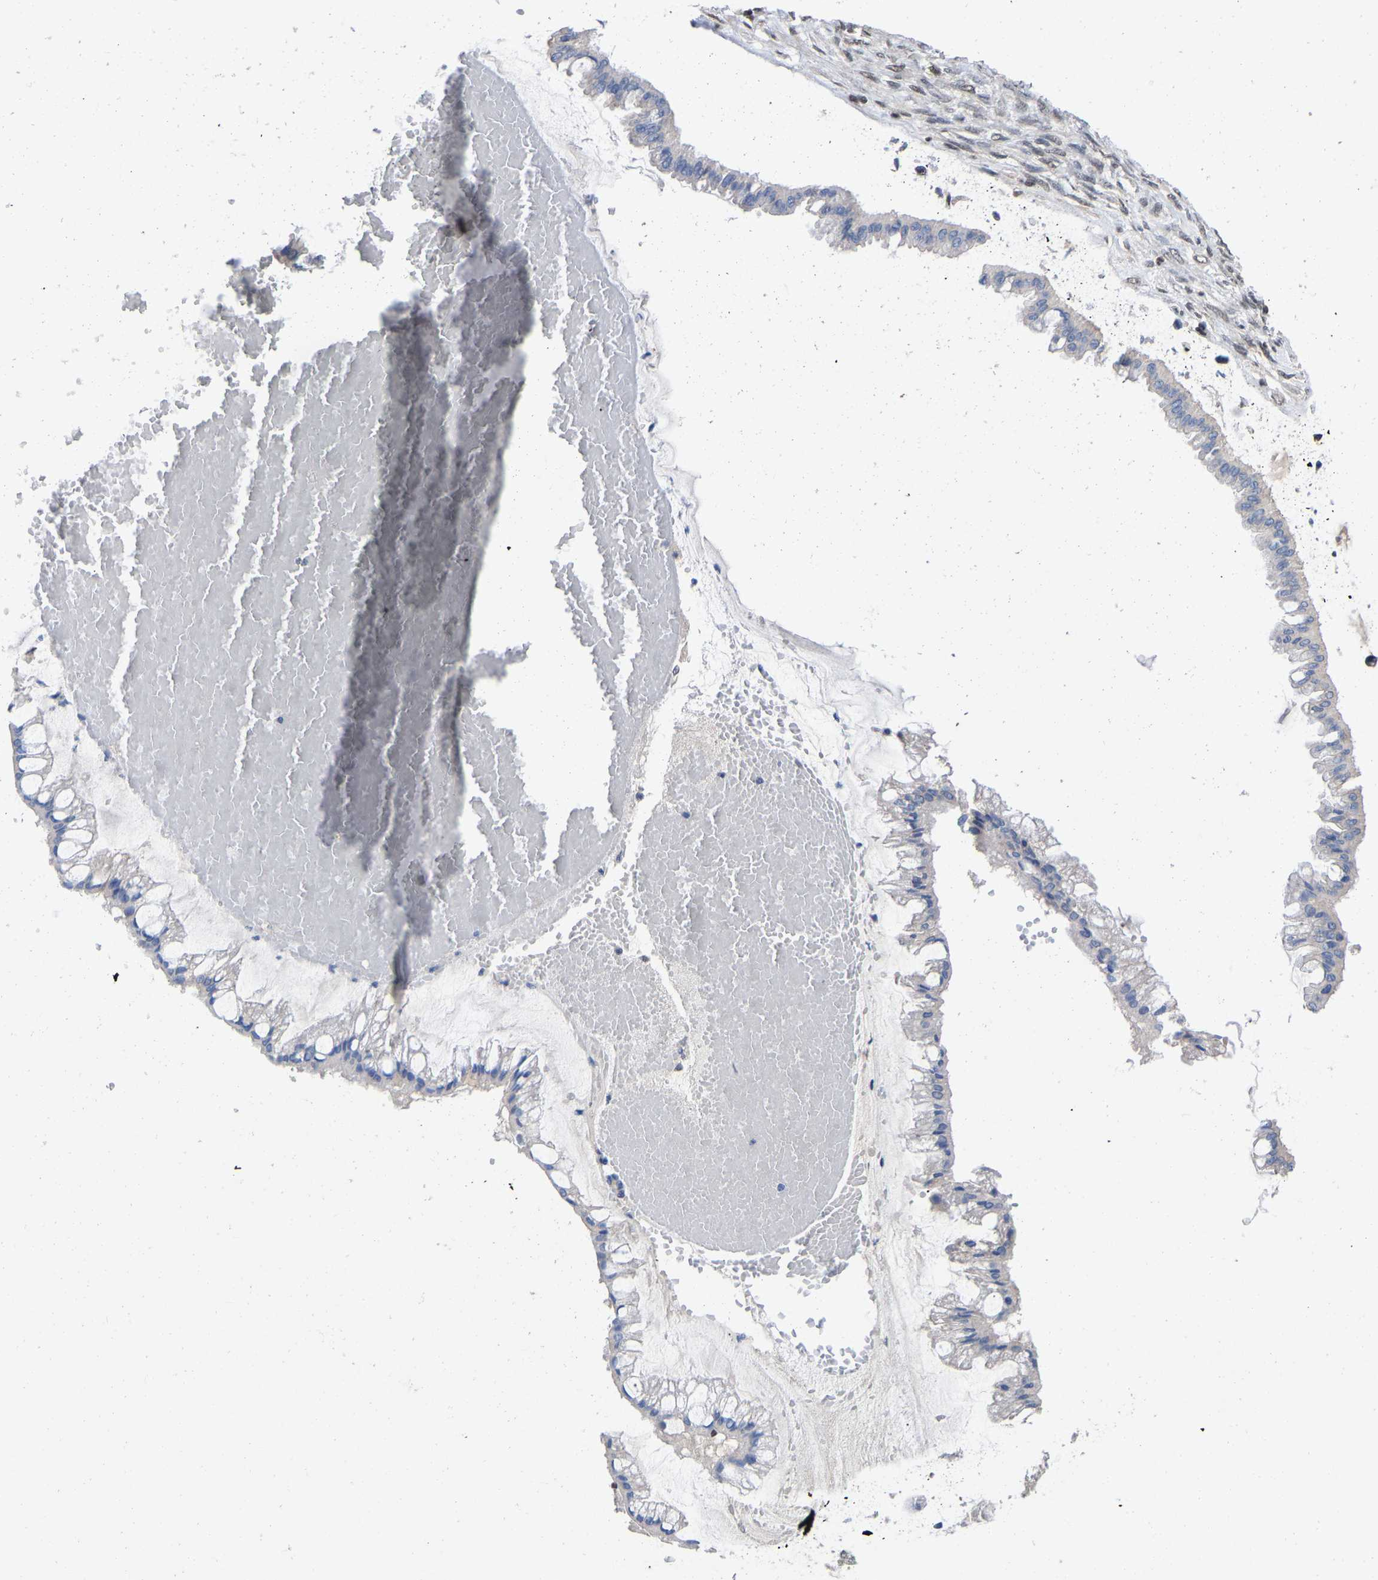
{"staining": {"intensity": "negative", "quantity": "none", "location": "none"}, "tissue": "ovarian cancer", "cell_type": "Tumor cells", "image_type": "cancer", "snomed": [{"axis": "morphology", "description": "Cystadenocarcinoma, mucinous, NOS"}, {"axis": "topography", "description": "Ovary"}], "caption": "Protein analysis of ovarian cancer demonstrates no significant positivity in tumor cells. (DAB immunohistochemistry (IHC), high magnification).", "gene": "QKI", "patient": {"sex": "female", "age": 73}}